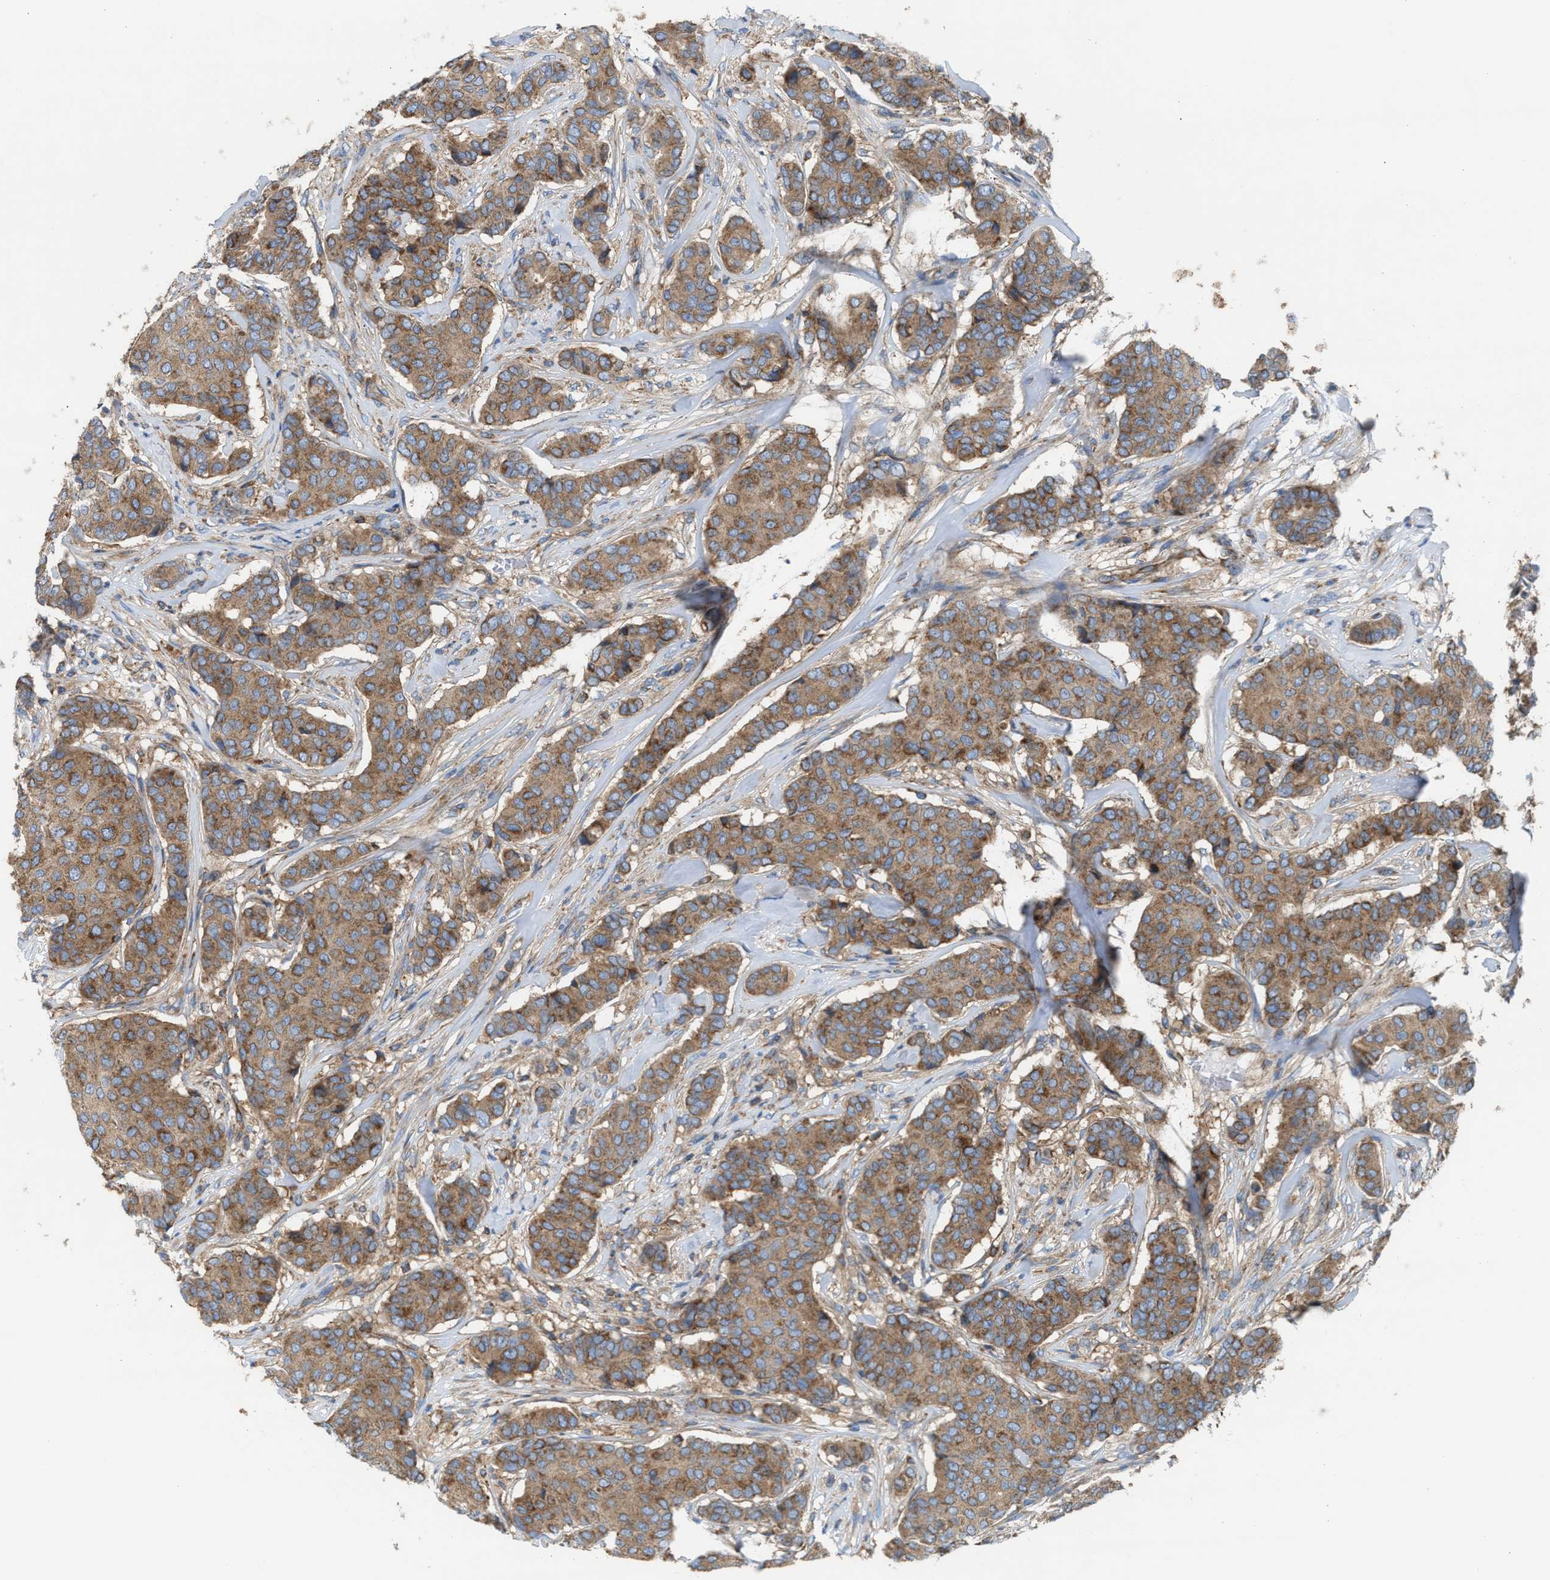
{"staining": {"intensity": "moderate", "quantity": ">75%", "location": "cytoplasmic/membranous"}, "tissue": "breast cancer", "cell_type": "Tumor cells", "image_type": "cancer", "snomed": [{"axis": "morphology", "description": "Duct carcinoma"}, {"axis": "topography", "description": "Breast"}], "caption": "DAB (3,3'-diaminobenzidine) immunohistochemical staining of human breast cancer displays moderate cytoplasmic/membranous protein expression in approximately >75% of tumor cells.", "gene": "TBC1D15", "patient": {"sex": "female", "age": 75}}